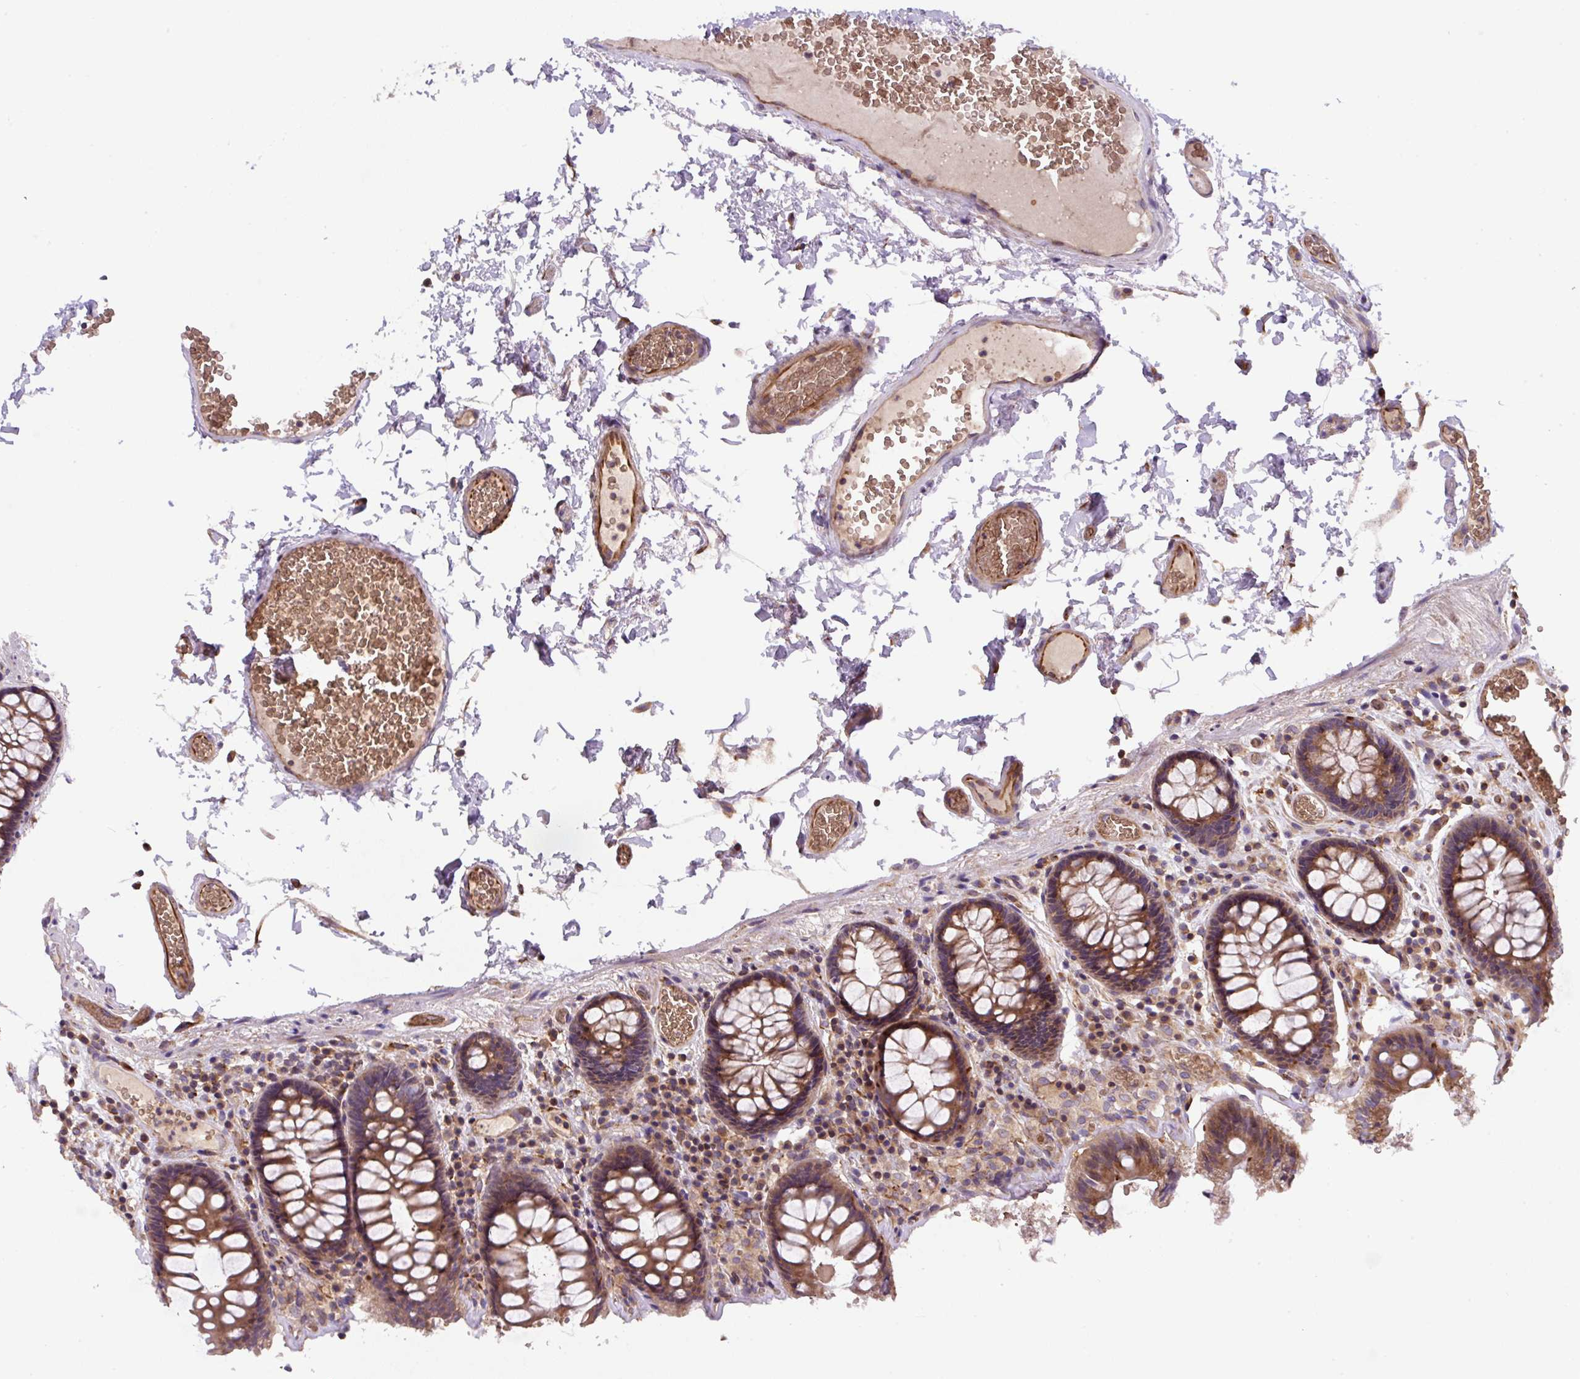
{"staining": {"intensity": "strong", "quantity": ">75%", "location": "cytoplasmic/membranous"}, "tissue": "colon", "cell_type": "Endothelial cells", "image_type": "normal", "snomed": [{"axis": "morphology", "description": "Normal tissue, NOS"}, {"axis": "topography", "description": "Colon"}, {"axis": "topography", "description": "Peripheral nerve tissue"}], "caption": "Immunohistochemical staining of unremarkable human colon reveals >75% levels of strong cytoplasmic/membranous protein positivity in approximately >75% of endothelial cells. The protein of interest is shown in brown color, while the nuclei are stained blue.", "gene": "APOBEC3D", "patient": {"sex": "male", "age": 84}}